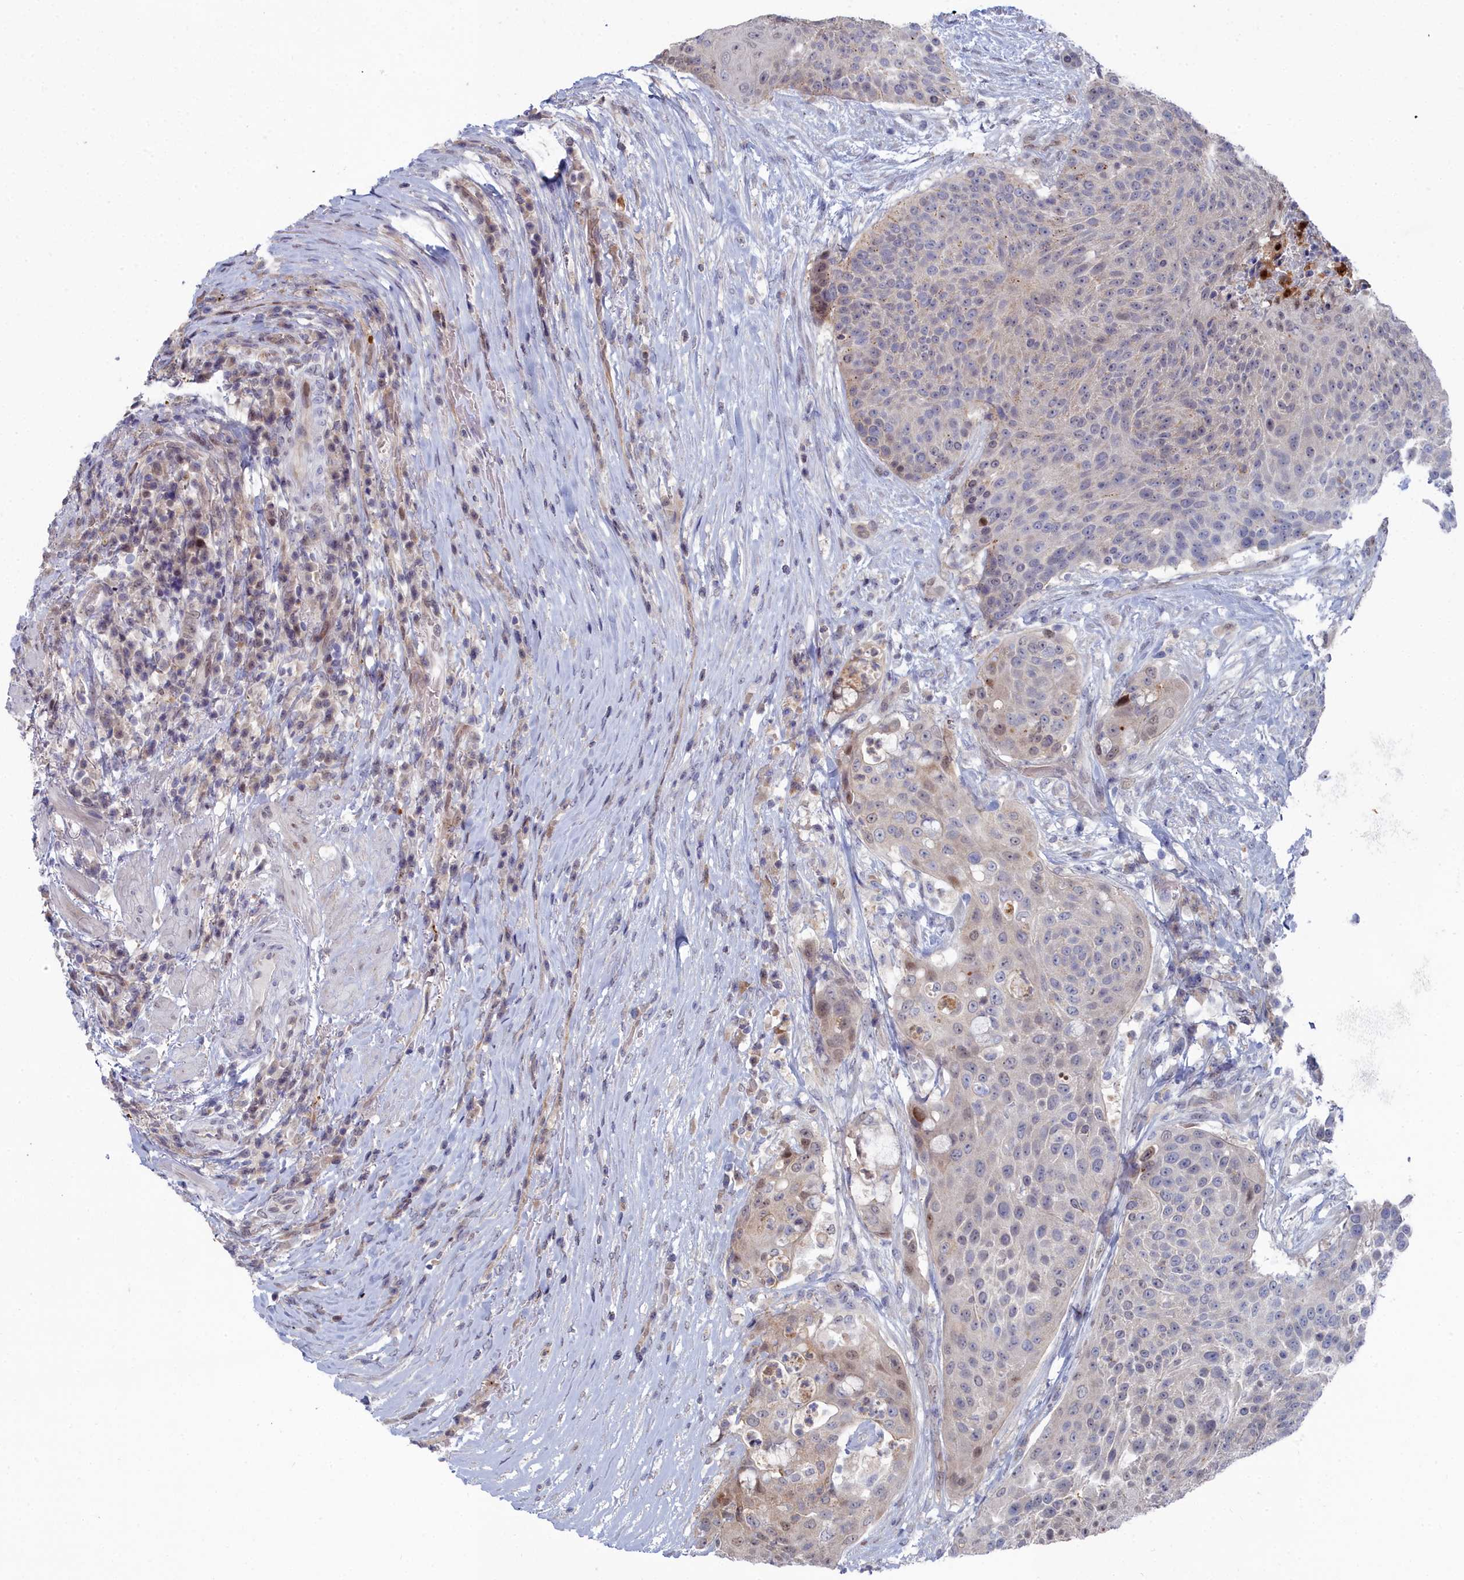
{"staining": {"intensity": "weak", "quantity": "<25%", "location": "nuclear"}, "tissue": "urothelial cancer", "cell_type": "Tumor cells", "image_type": "cancer", "snomed": [{"axis": "morphology", "description": "Urothelial carcinoma, High grade"}, {"axis": "topography", "description": "Urinary bladder"}], "caption": "Immunohistochemistry (IHC) of urothelial cancer shows no staining in tumor cells.", "gene": "RPS27A", "patient": {"sex": "female", "age": 63}}